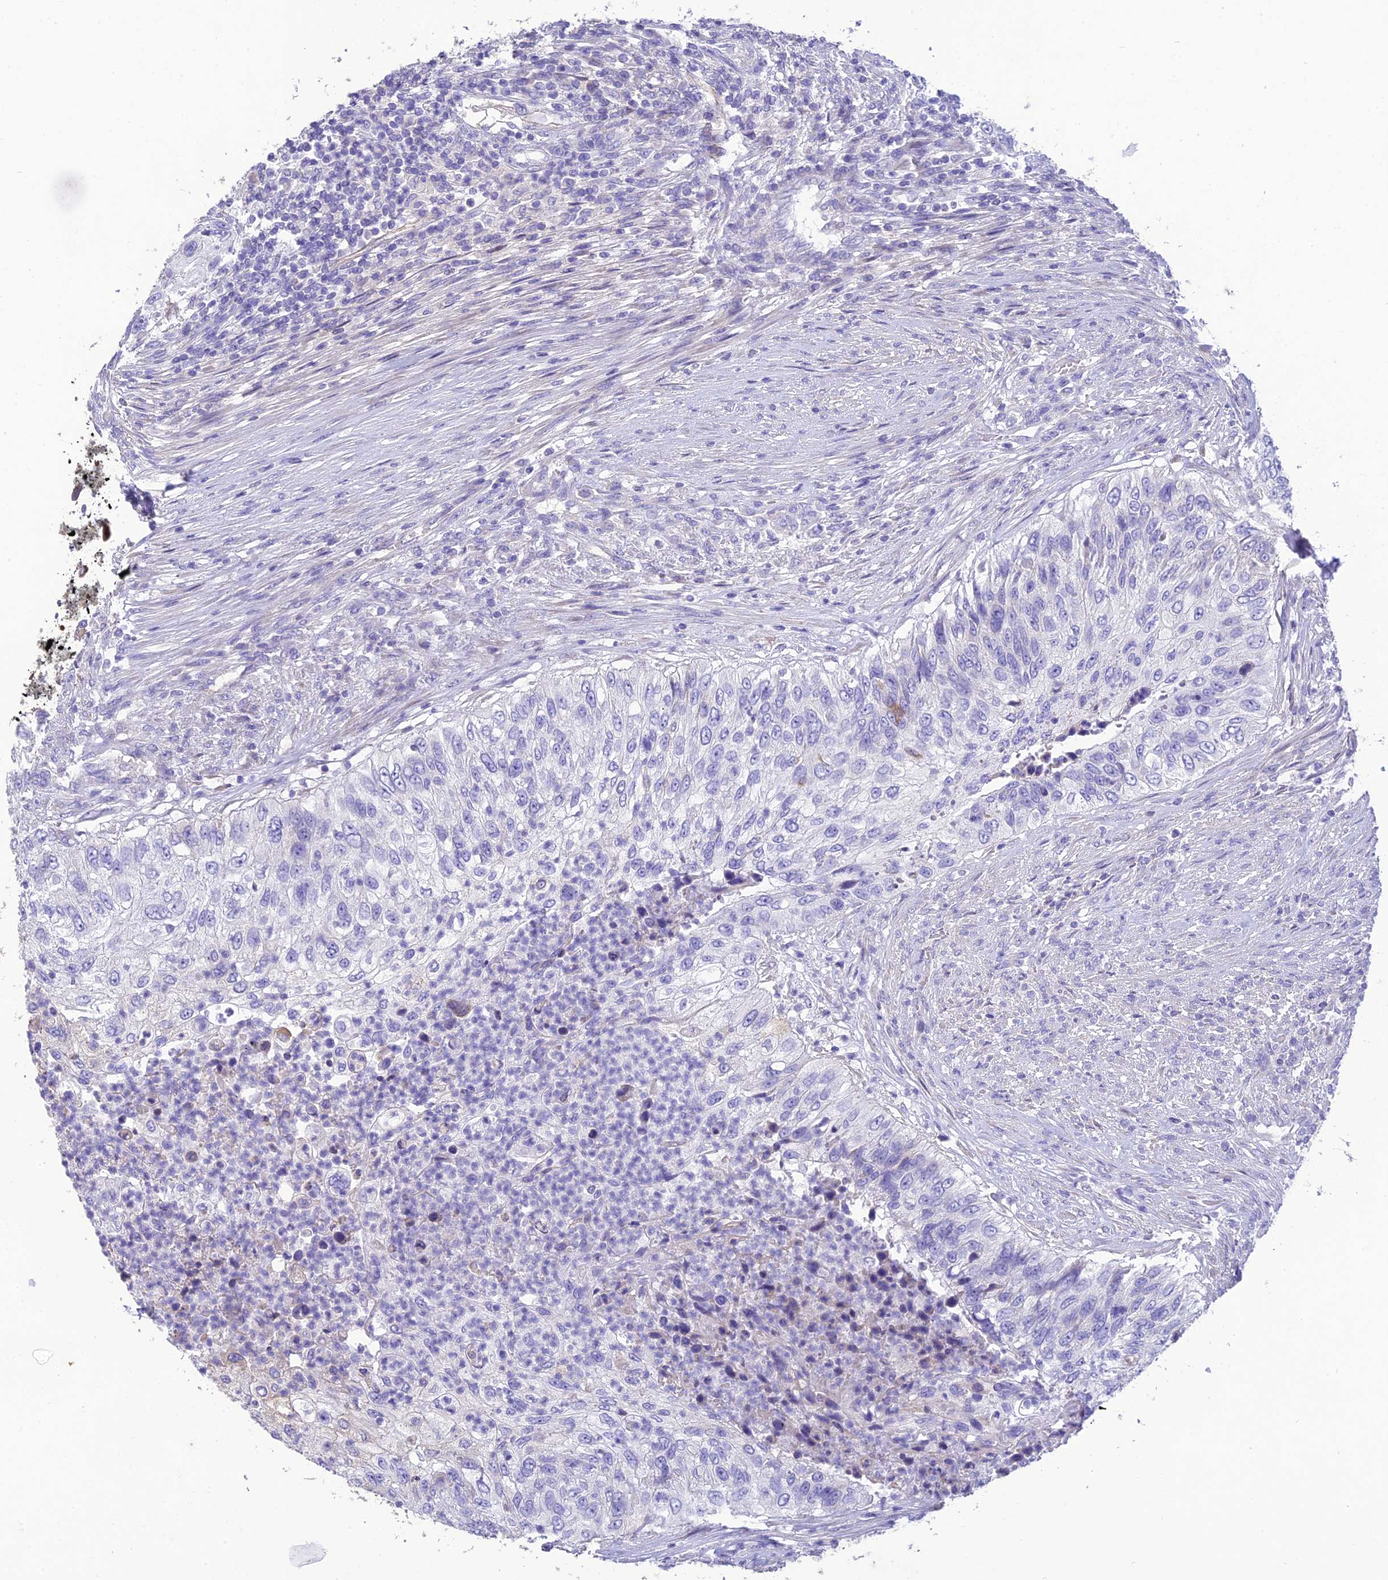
{"staining": {"intensity": "negative", "quantity": "none", "location": "none"}, "tissue": "urothelial cancer", "cell_type": "Tumor cells", "image_type": "cancer", "snomed": [{"axis": "morphology", "description": "Urothelial carcinoma, High grade"}, {"axis": "topography", "description": "Urinary bladder"}], "caption": "Tumor cells are negative for brown protein staining in urothelial carcinoma (high-grade).", "gene": "HSD17B2", "patient": {"sex": "female", "age": 60}}